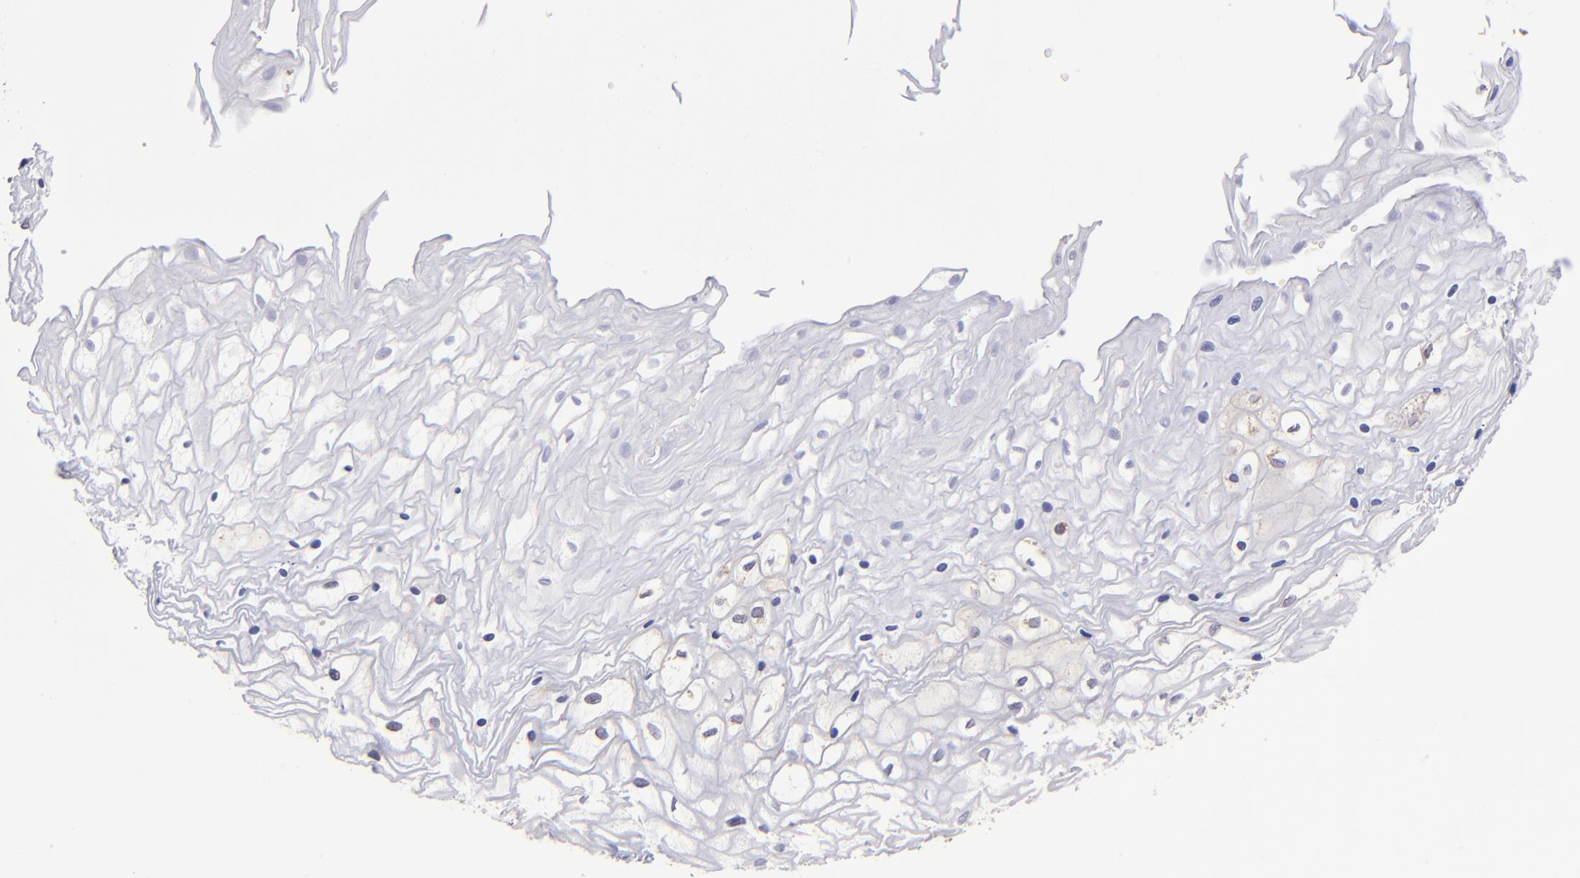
{"staining": {"intensity": "weak", "quantity": "25%-75%", "location": "cytoplasmic/membranous"}, "tissue": "vagina", "cell_type": "Squamous epithelial cells", "image_type": "normal", "snomed": [{"axis": "morphology", "description": "Normal tissue, NOS"}, {"axis": "topography", "description": "Vagina"}], "caption": "Squamous epithelial cells exhibit low levels of weak cytoplasmic/membranous positivity in approximately 25%-75% of cells in unremarkable vagina.", "gene": "NSF", "patient": {"sex": "female", "age": 34}}